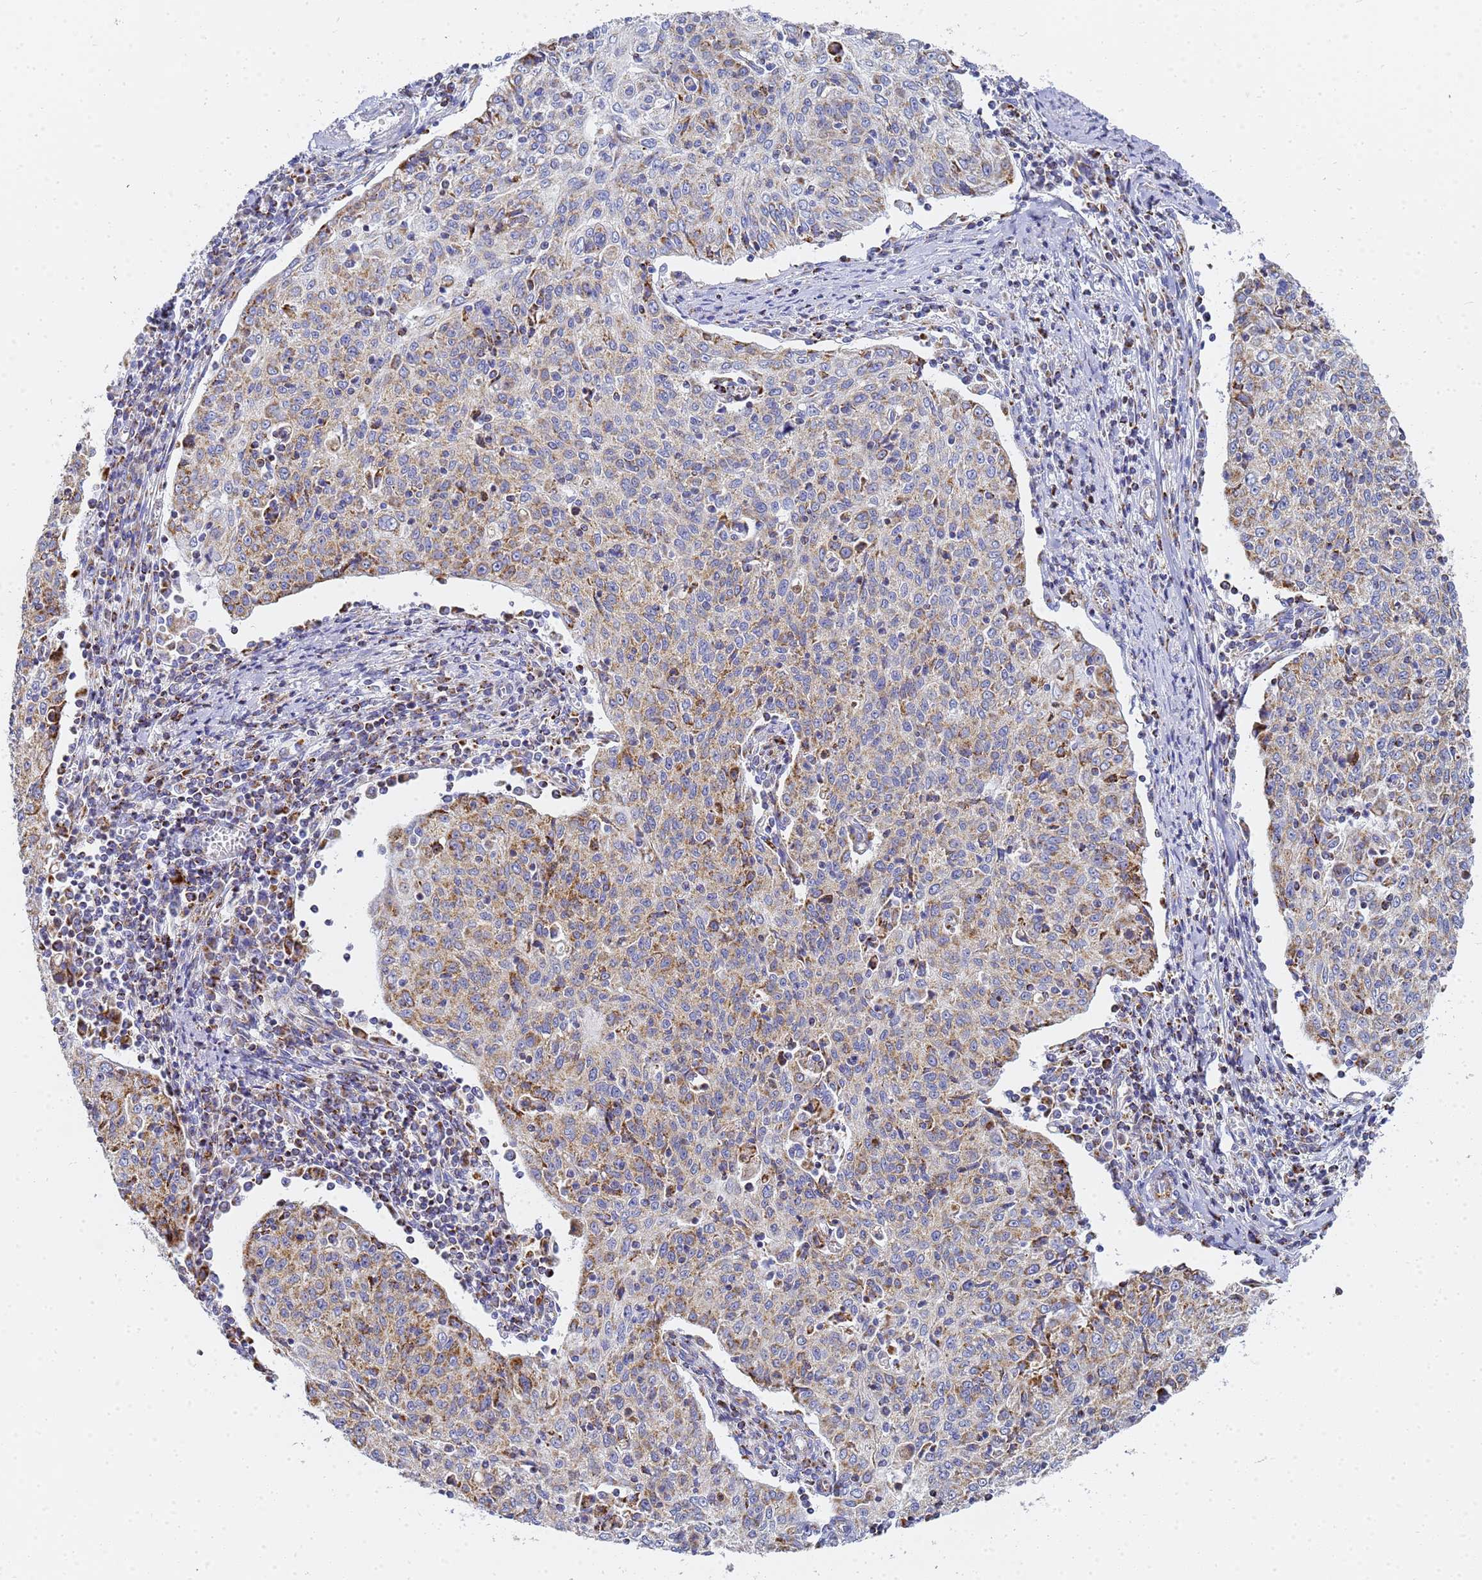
{"staining": {"intensity": "weak", "quantity": "25%-75%", "location": "cytoplasmic/membranous"}, "tissue": "cervical cancer", "cell_type": "Tumor cells", "image_type": "cancer", "snomed": [{"axis": "morphology", "description": "Squamous cell carcinoma, NOS"}, {"axis": "topography", "description": "Cervix"}], "caption": "Cervical cancer stained for a protein exhibits weak cytoplasmic/membranous positivity in tumor cells. (brown staining indicates protein expression, while blue staining denotes nuclei).", "gene": "CNIH4", "patient": {"sex": "female", "age": 48}}